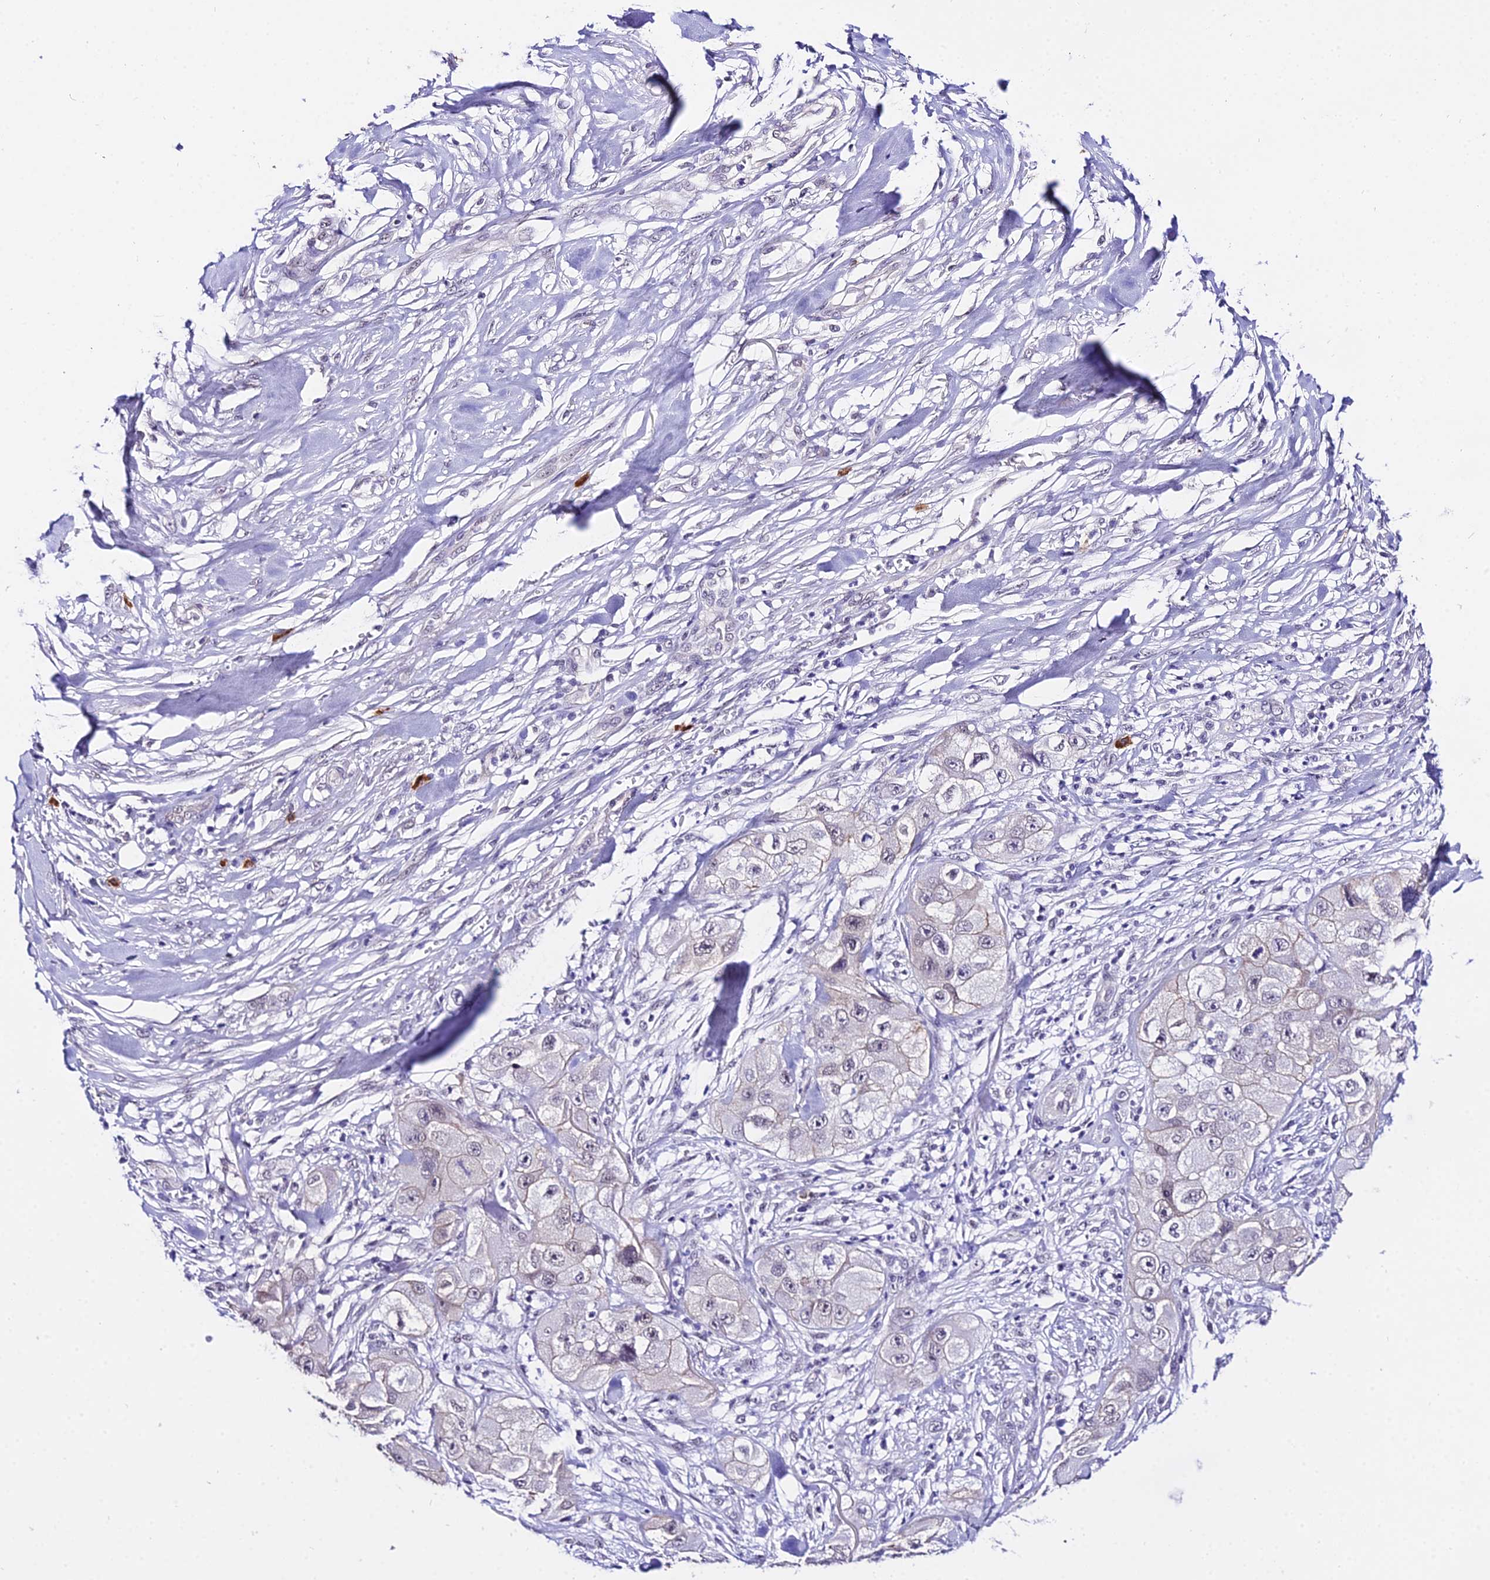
{"staining": {"intensity": "weak", "quantity": "<25%", "location": "nuclear"}, "tissue": "skin cancer", "cell_type": "Tumor cells", "image_type": "cancer", "snomed": [{"axis": "morphology", "description": "Squamous cell carcinoma, NOS"}, {"axis": "topography", "description": "Skin"}, {"axis": "topography", "description": "Subcutis"}], "caption": "Skin cancer was stained to show a protein in brown. There is no significant expression in tumor cells. Nuclei are stained in blue.", "gene": "POLR2I", "patient": {"sex": "male", "age": 73}}